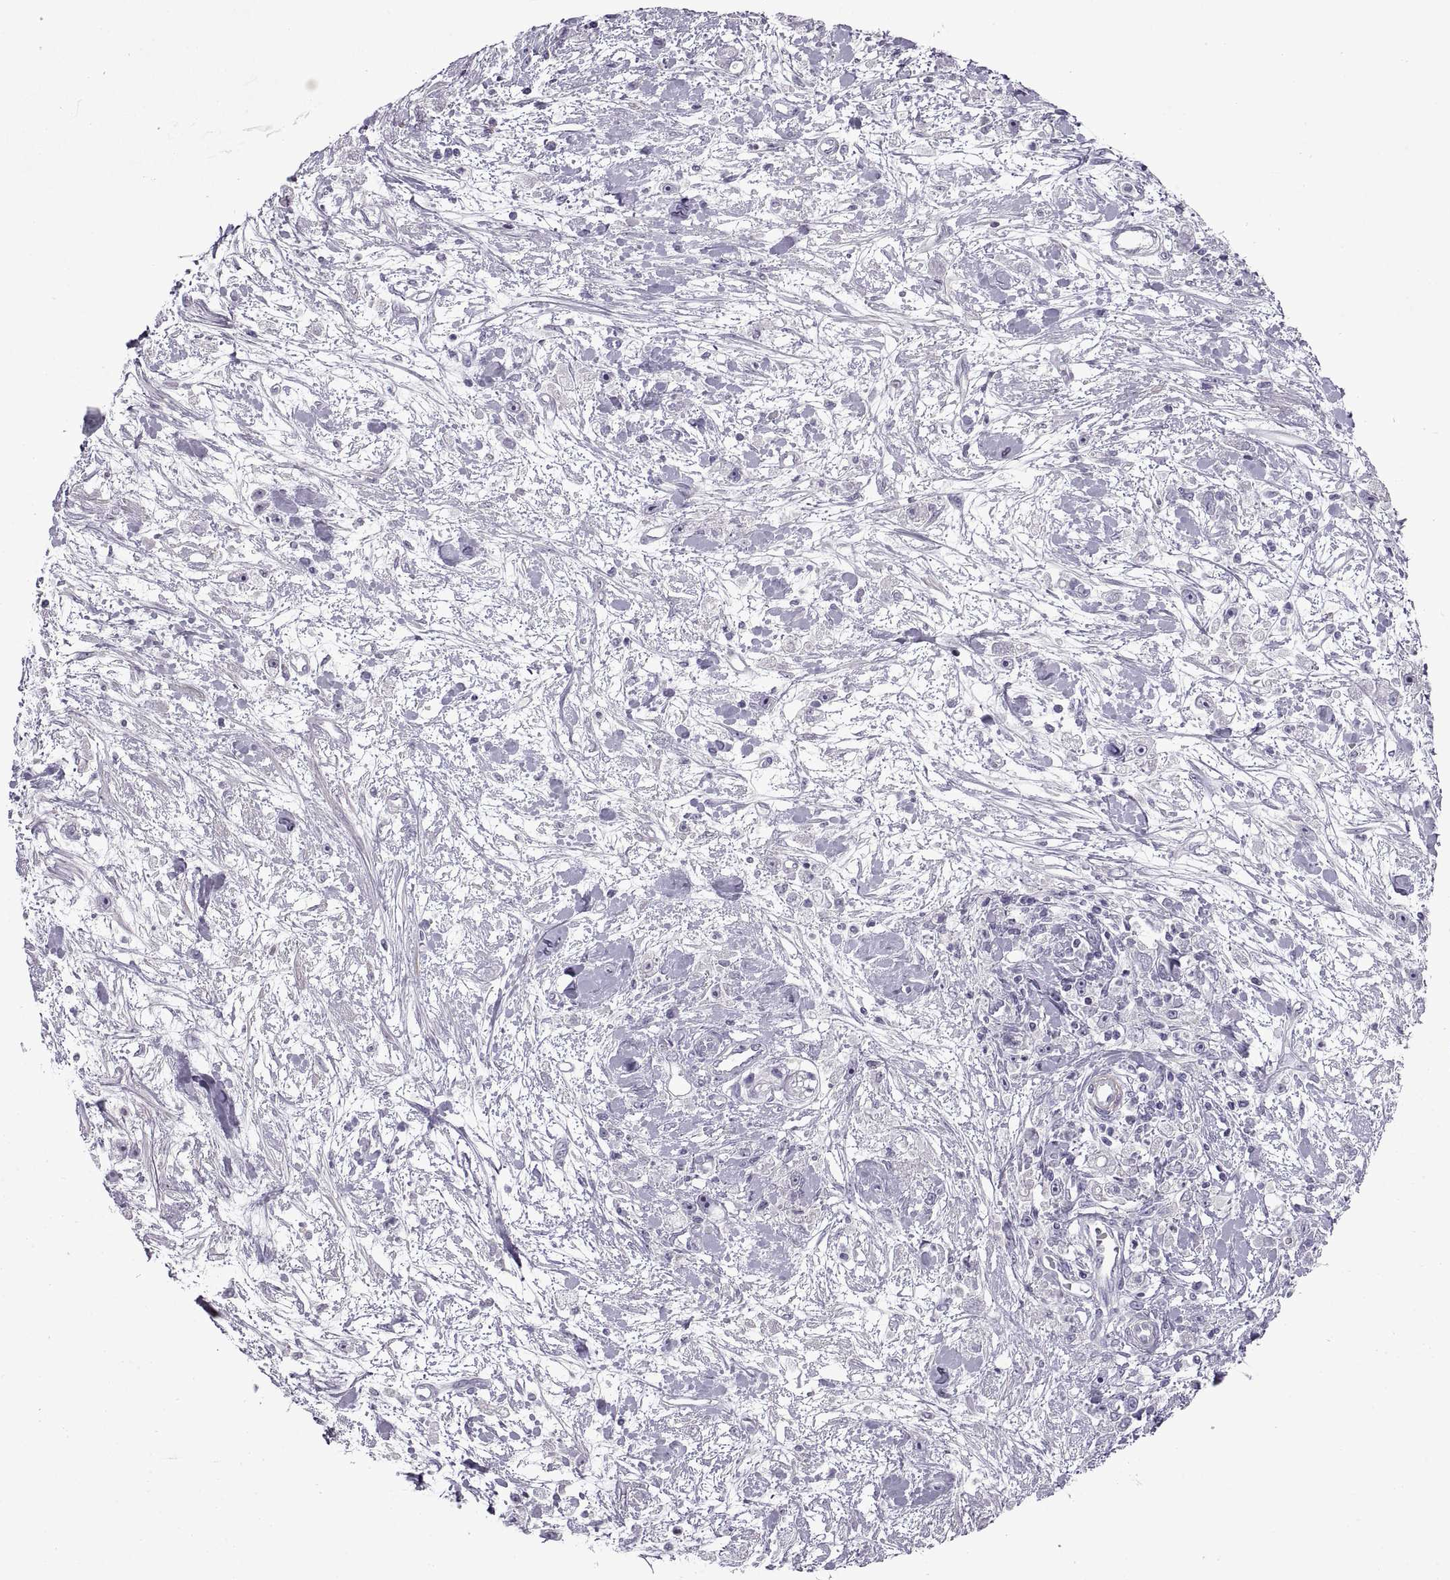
{"staining": {"intensity": "negative", "quantity": "none", "location": "none"}, "tissue": "stomach cancer", "cell_type": "Tumor cells", "image_type": "cancer", "snomed": [{"axis": "morphology", "description": "Adenocarcinoma, NOS"}, {"axis": "topography", "description": "Stomach"}], "caption": "Protein analysis of adenocarcinoma (stomach) exhibits no significant positivity in tumor cells. (DAB (3,3'-diaminobenzidine) immunohistochemistry with hematoxylin counter stain).", "gene": "BSPH1", "patient": {"sex": "female", "age": 59}}